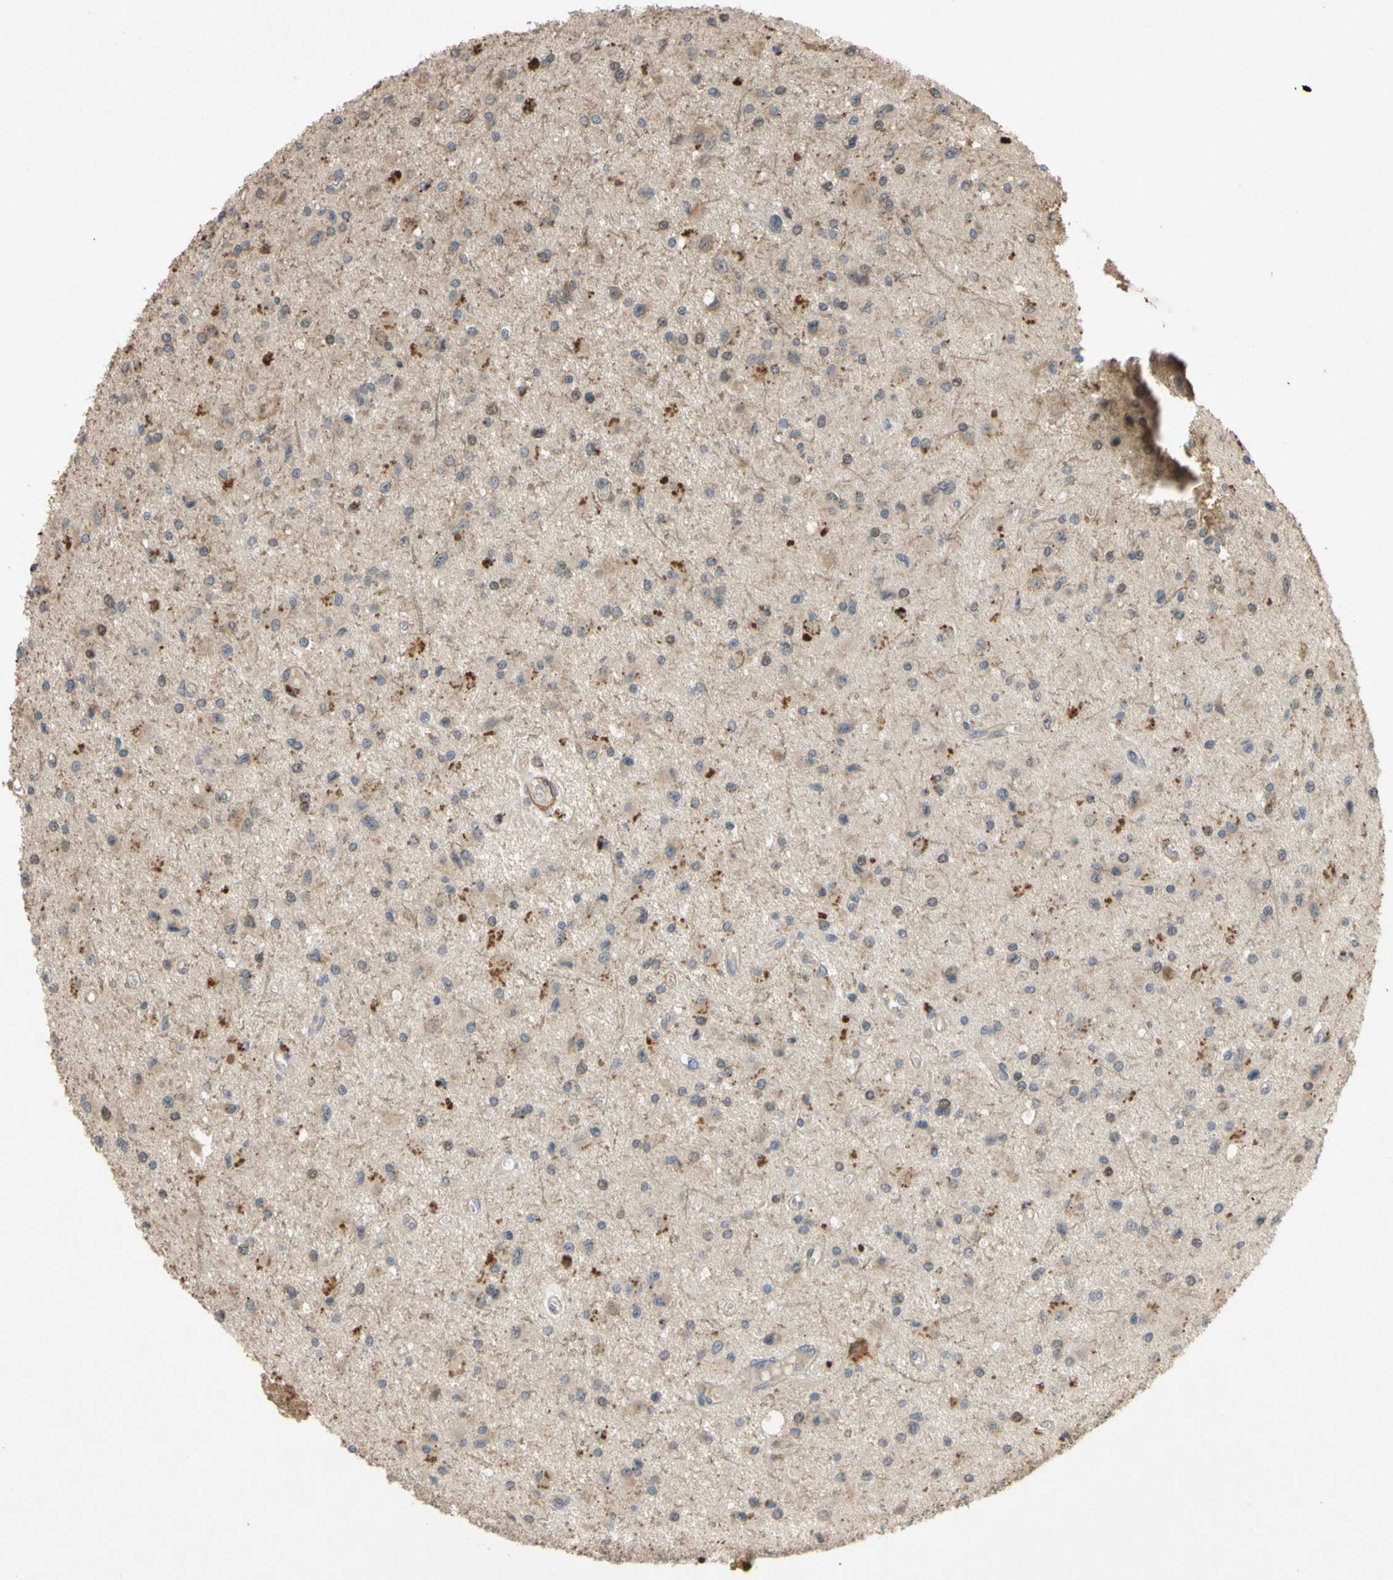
{"staining": {"intensity": "moderate", "quantity": "25%-75%", "location": "cytoplasmic/membranous"}, "tissue": "glioma", "cell_type": "Tumor cells", "image_type": "cancer", "snomed": [{"axis": "morphology", "description": "Glioma, malignant, Low grade"}, {"axis": "topography", "description": "Brain"}], "caption": "A brown stain highlights moderate cytoplasmic/membranous positivity of a protein in human glioma tumor cells. (DAB (3,3'-diaminobenzidine) IHC with brightfield microscopy, high magnification).", "gene": "PARD6A", "patient": {"sex": "male", "age": 58}}